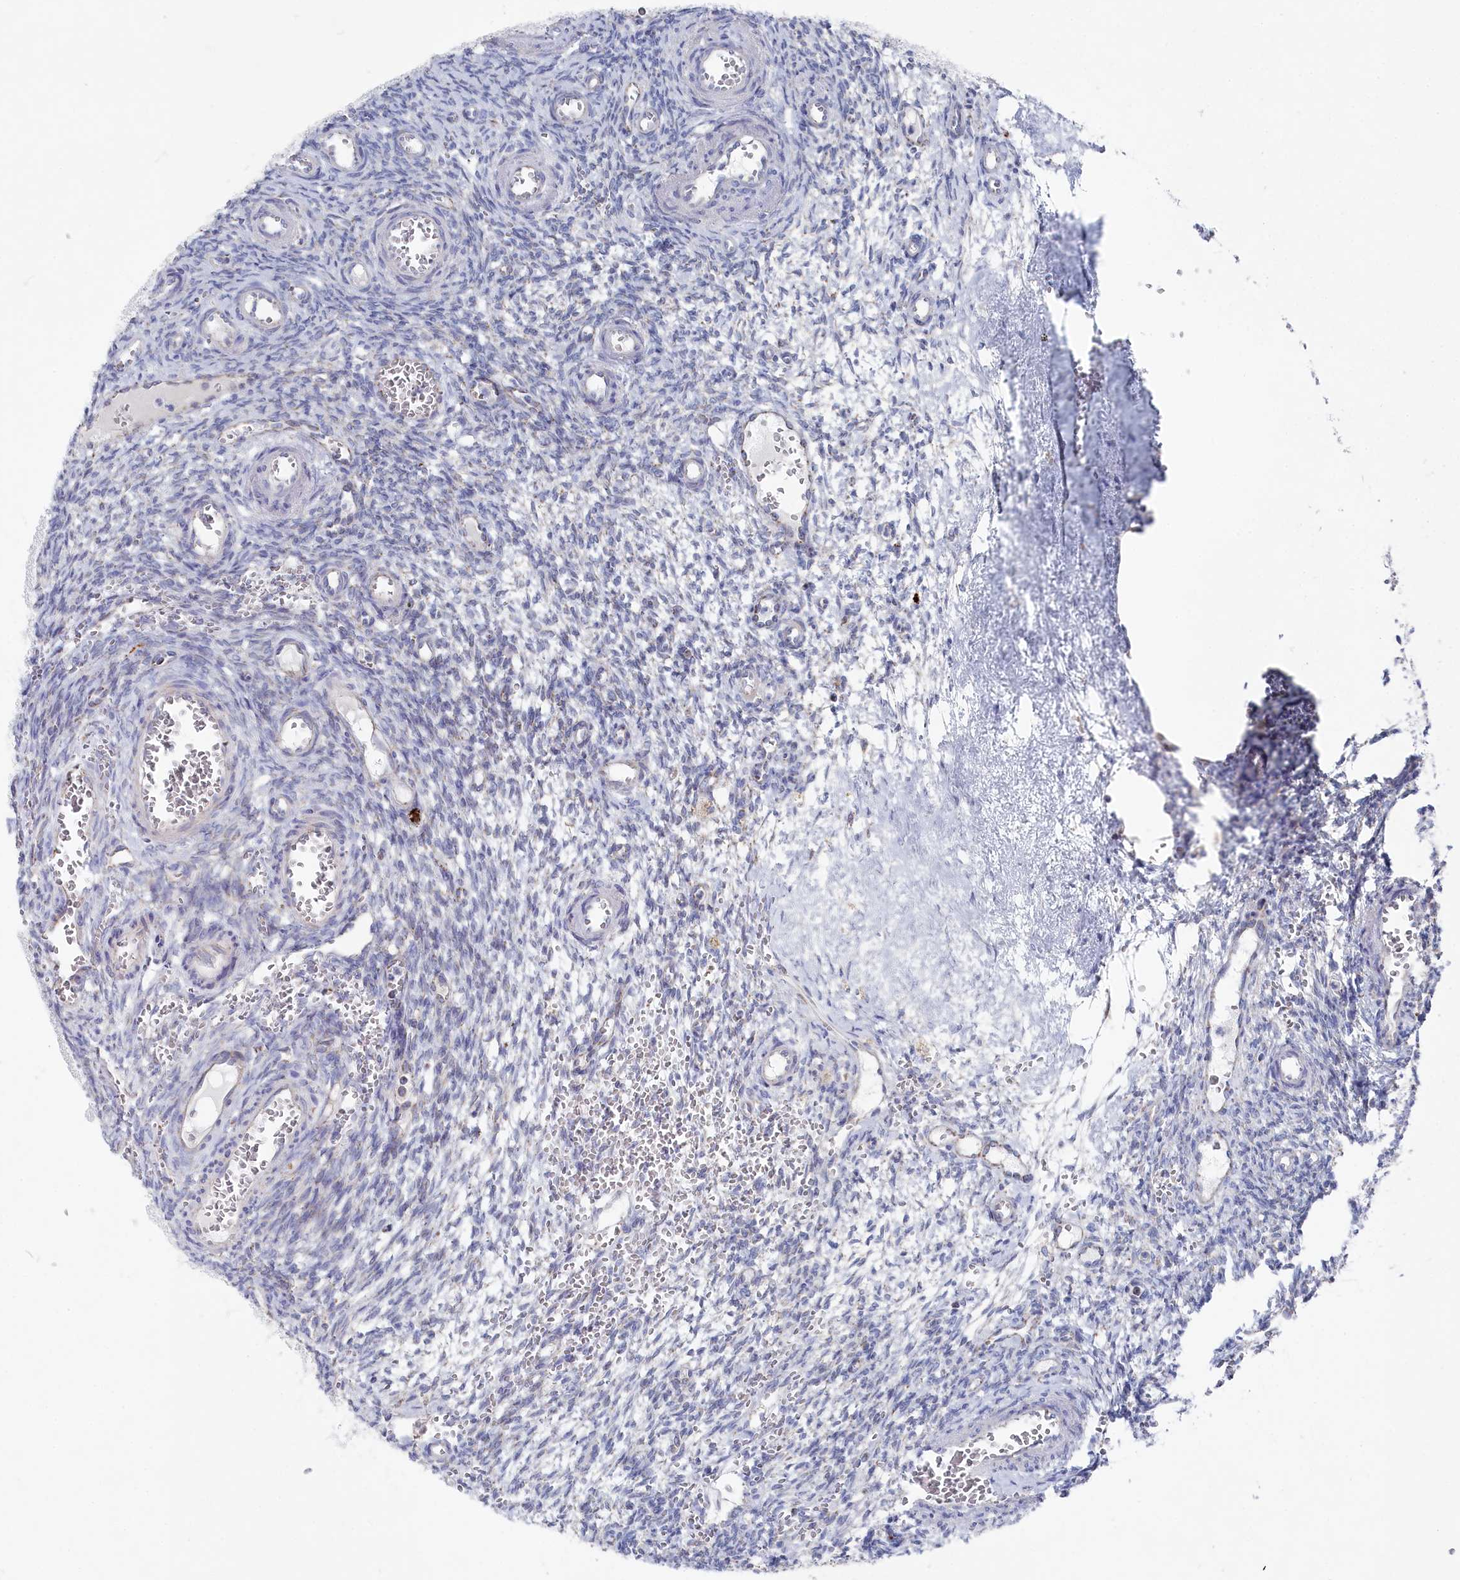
{"staining": {"intensity": "weak", "quantity": "25%-75%", "location": "cytoplasmic/membranous"}, "tissue": "ovary", "cell_type": "Ovarian stroma cells", "image_type": "normal", "snomed": [{"axis": "morphology", "description": "Normal tissue, NOS"}, {"axis": "topography", "description": "Ovary"}], "caption": "Protein expression analysis of unremarkable ovary reveals weak cytoplasmic/membranous positivity in approximately 25%-75% of ovarian stroma cells. The staining is performed using DAB brown chromogen to label protein expression. The nuclei are counter-stained blue using hematoxylin.", "gene": "GLS2", "patient": {"sex": "female", "age": 39}}